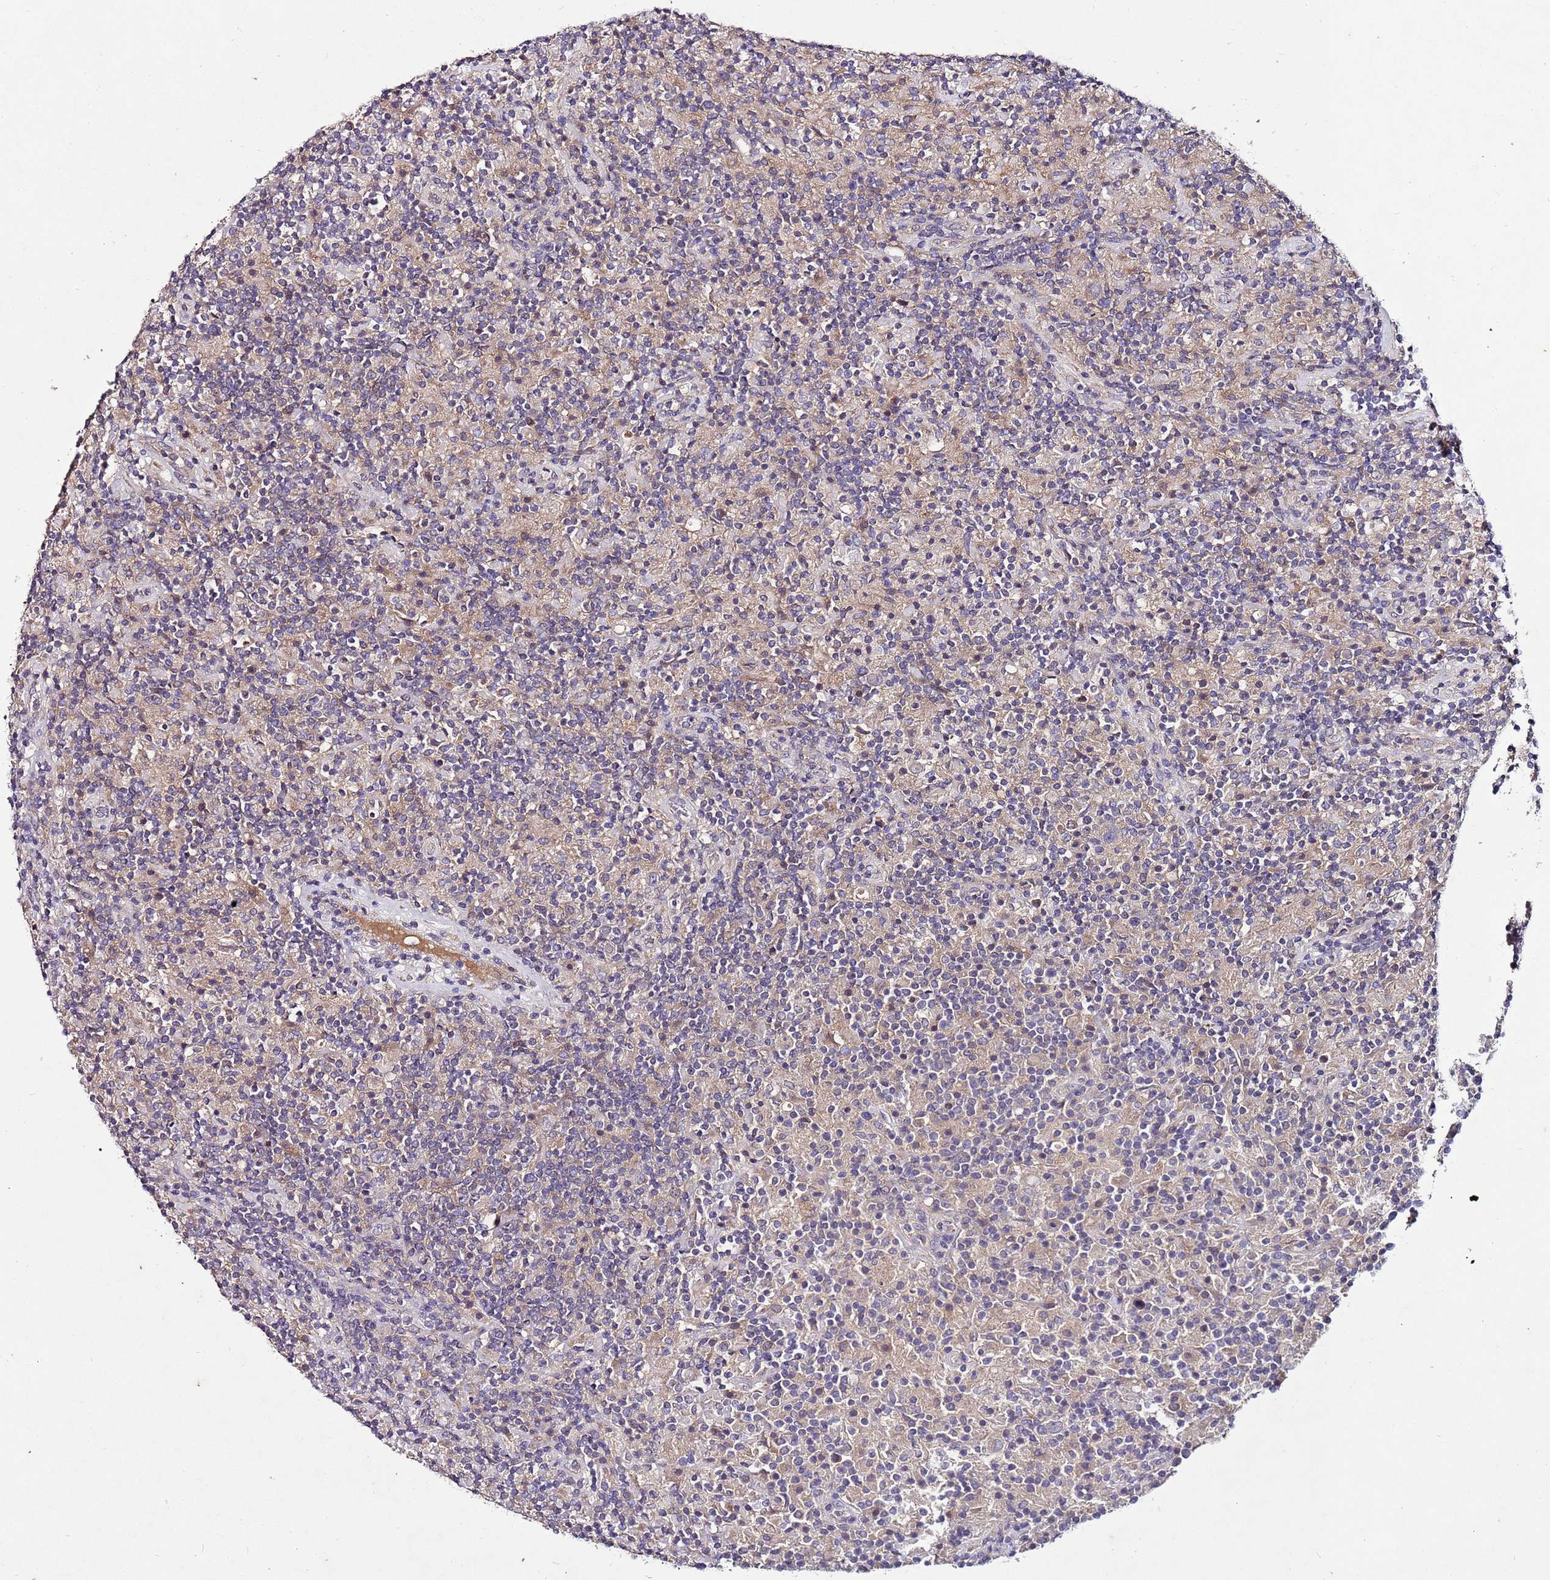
{"staining": {"intensity": "negative", "quantity": "none", "location": "none"}, "tissue": "lymphoma", "cell_type": "Tumor cells", "image_type": "cancer", "snomed": [{"axis": "morphology", "description": "Hodgkin's disease, NOS"}, {"axis": "topography", "description": "Lymph node"}], "caption": "This is a photomicrograph of immunohistochemistry (IHC) staining of Hodgkin's disease, which shows no expression in tumor cells.", "gene": "FAM20A", "patient": {"sex": "male", "age": 70}}